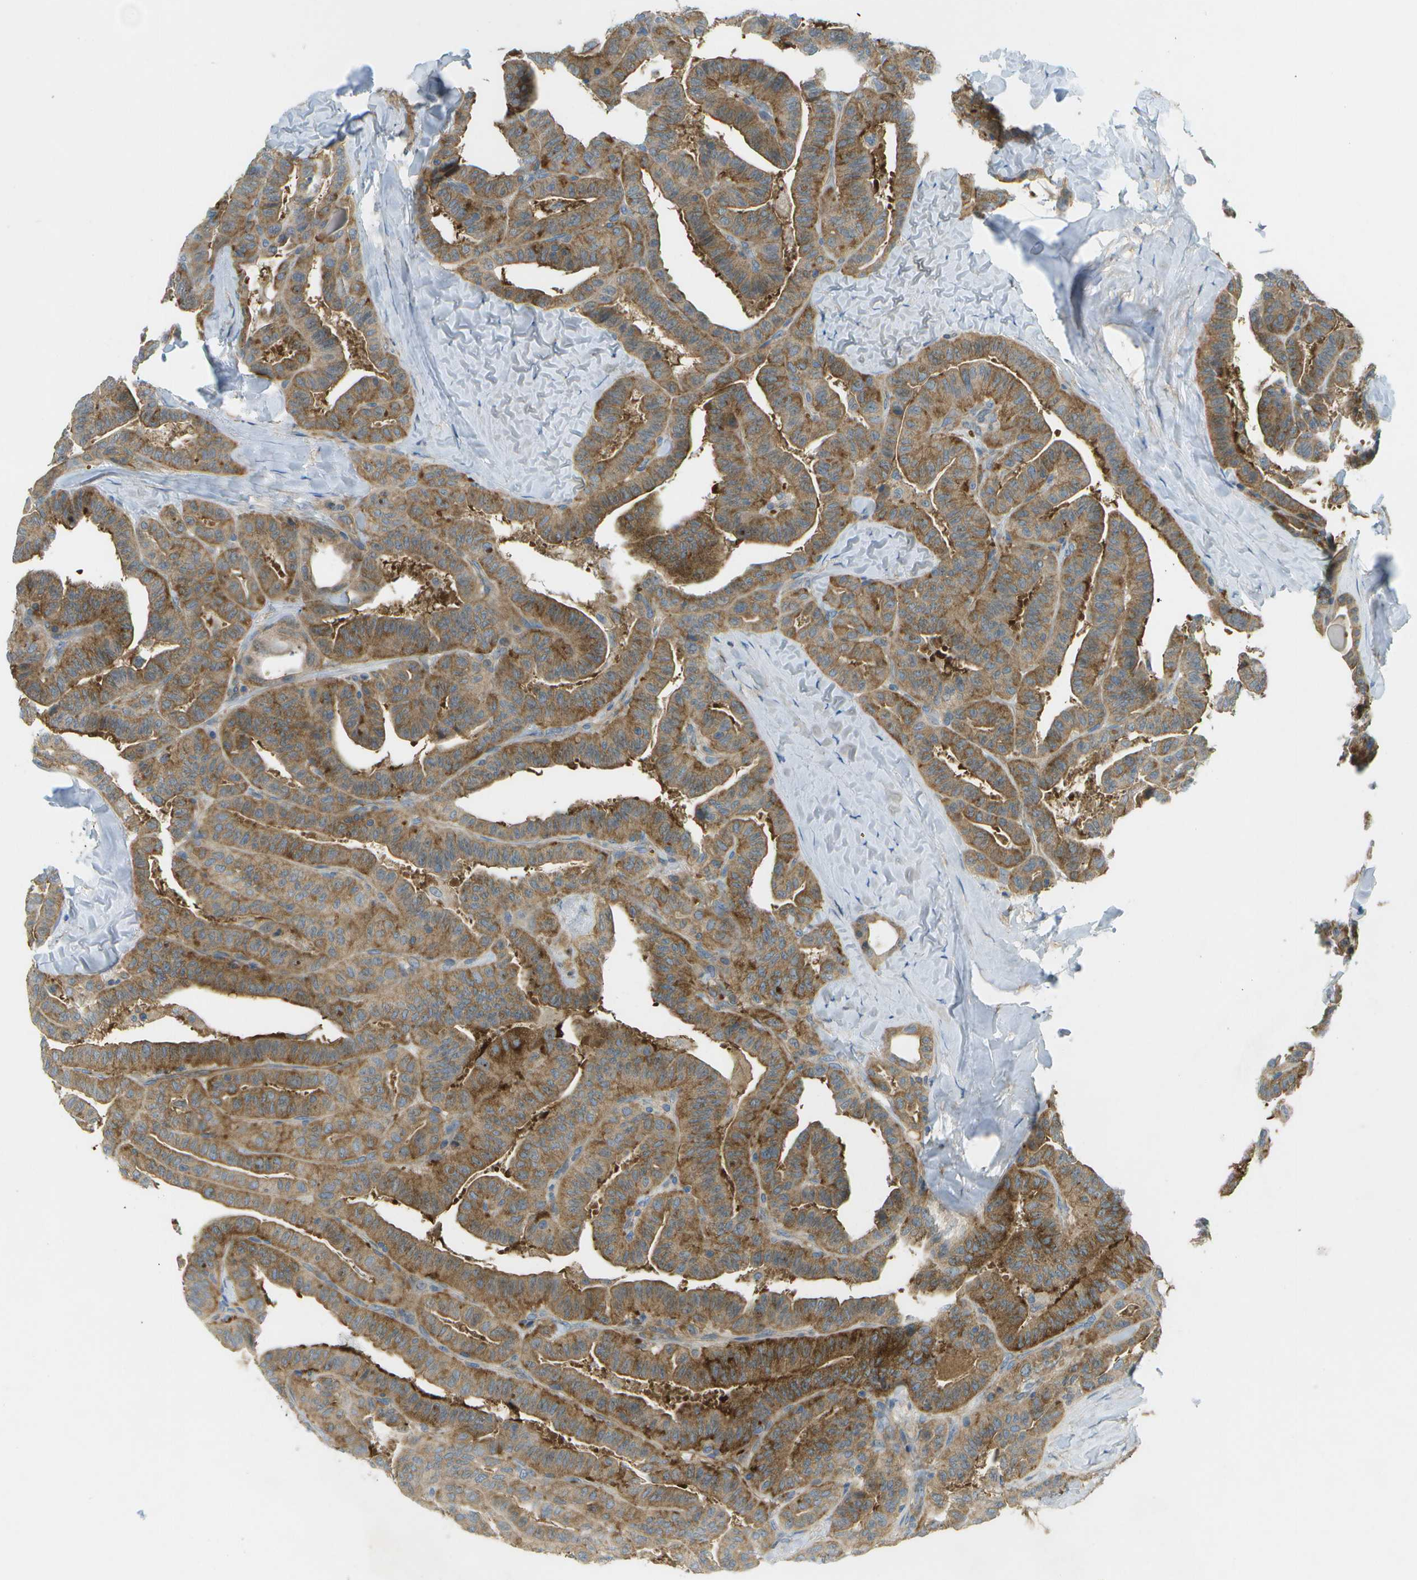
{"staining": {"intensity": "moderate", "quantity": ">75%", "location": "cytoplasmic/membranous"}, "tissue": "thyroid cancer", "cell_type": "Tumor cells", "image_type": "cancer", "snomed": [{"axis": "morphology", "description": "Papillary adenocarcinoma, NOS"}, {"axis": "topography", "description": "Thyroid gland"}], "caption": "Immunohistochemistry (IHC) image of neoplastic tissue: human papillary adenocarcinoma (thyroid) stained using IHC displays medium levels of moderate protein expression localized specifically in the cytoplasmic/membranous of tumor cells, appearing as a cytoplasmic/membranous brown color.", "gene": "WNK2", "patient": {"sex": "male", "age": 77}}